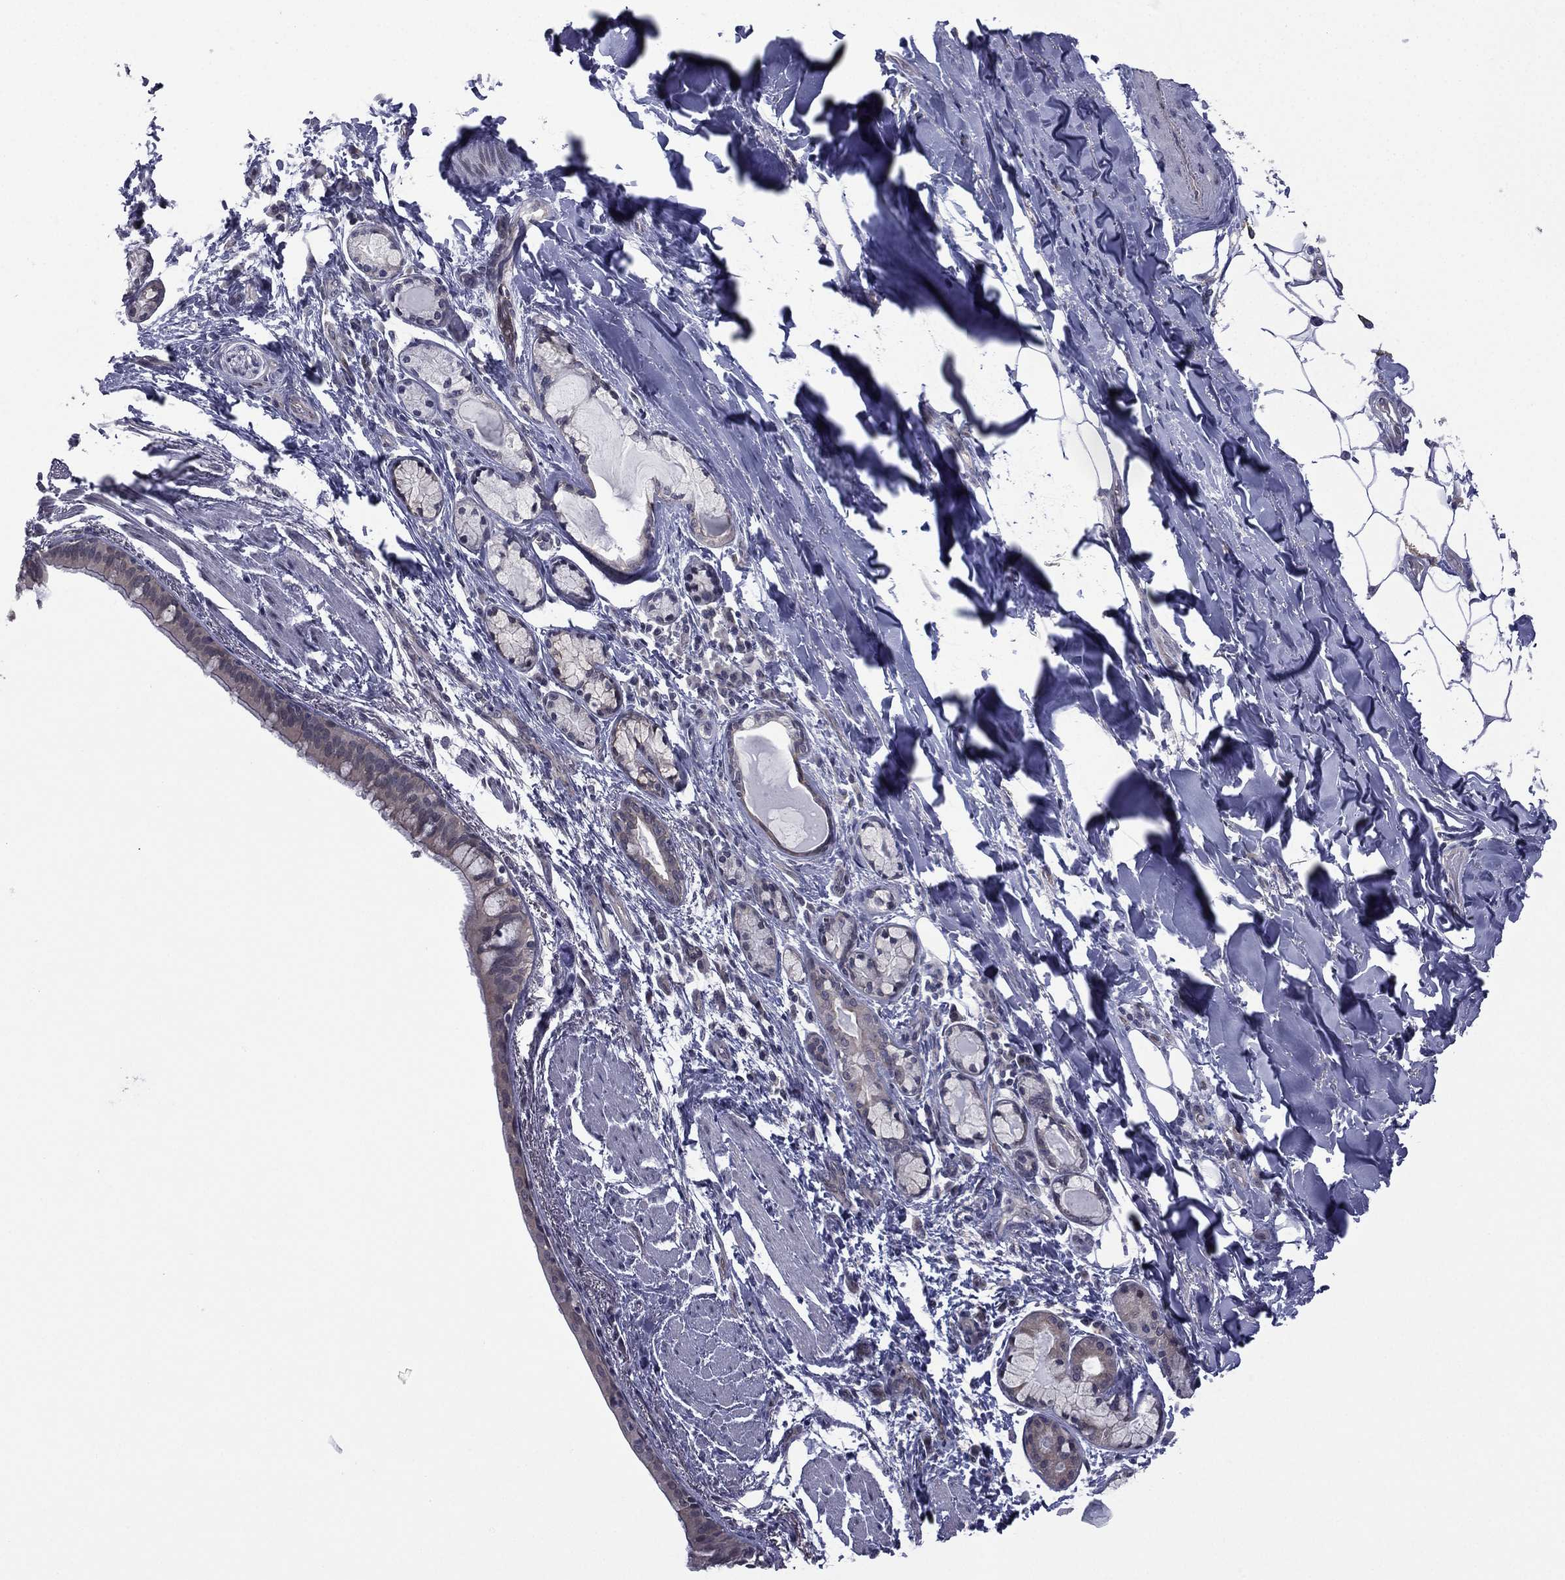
{"staining": {"intensity": "negative", "quantity": "none", "location": "none"}, "tissue": "bronchus", "cell_type": "Respiratory epithelial cells", "image_type": "normal", "snomed": [{"axis": "morphology", "description": "Normal tissue, NOS"}, {"axis": "morphology", "description": "Squamous cell carcinoma, NOS"}, {"axis": "topography", "description": "Bronchus"}, {"axis": "topography", "description": "Lung"}], "caption": "Immunohistochemical staining of normal human bronchus shows no significant expression in respiratory epithelial cells. The staining is performed using DAB (3,3'-diaminobenzidine) brown chromogen with nuclei counter-stained in using hematoxylin.", "gene": "ACTRT2", "patient": {"sex": "male", "age": 69}}